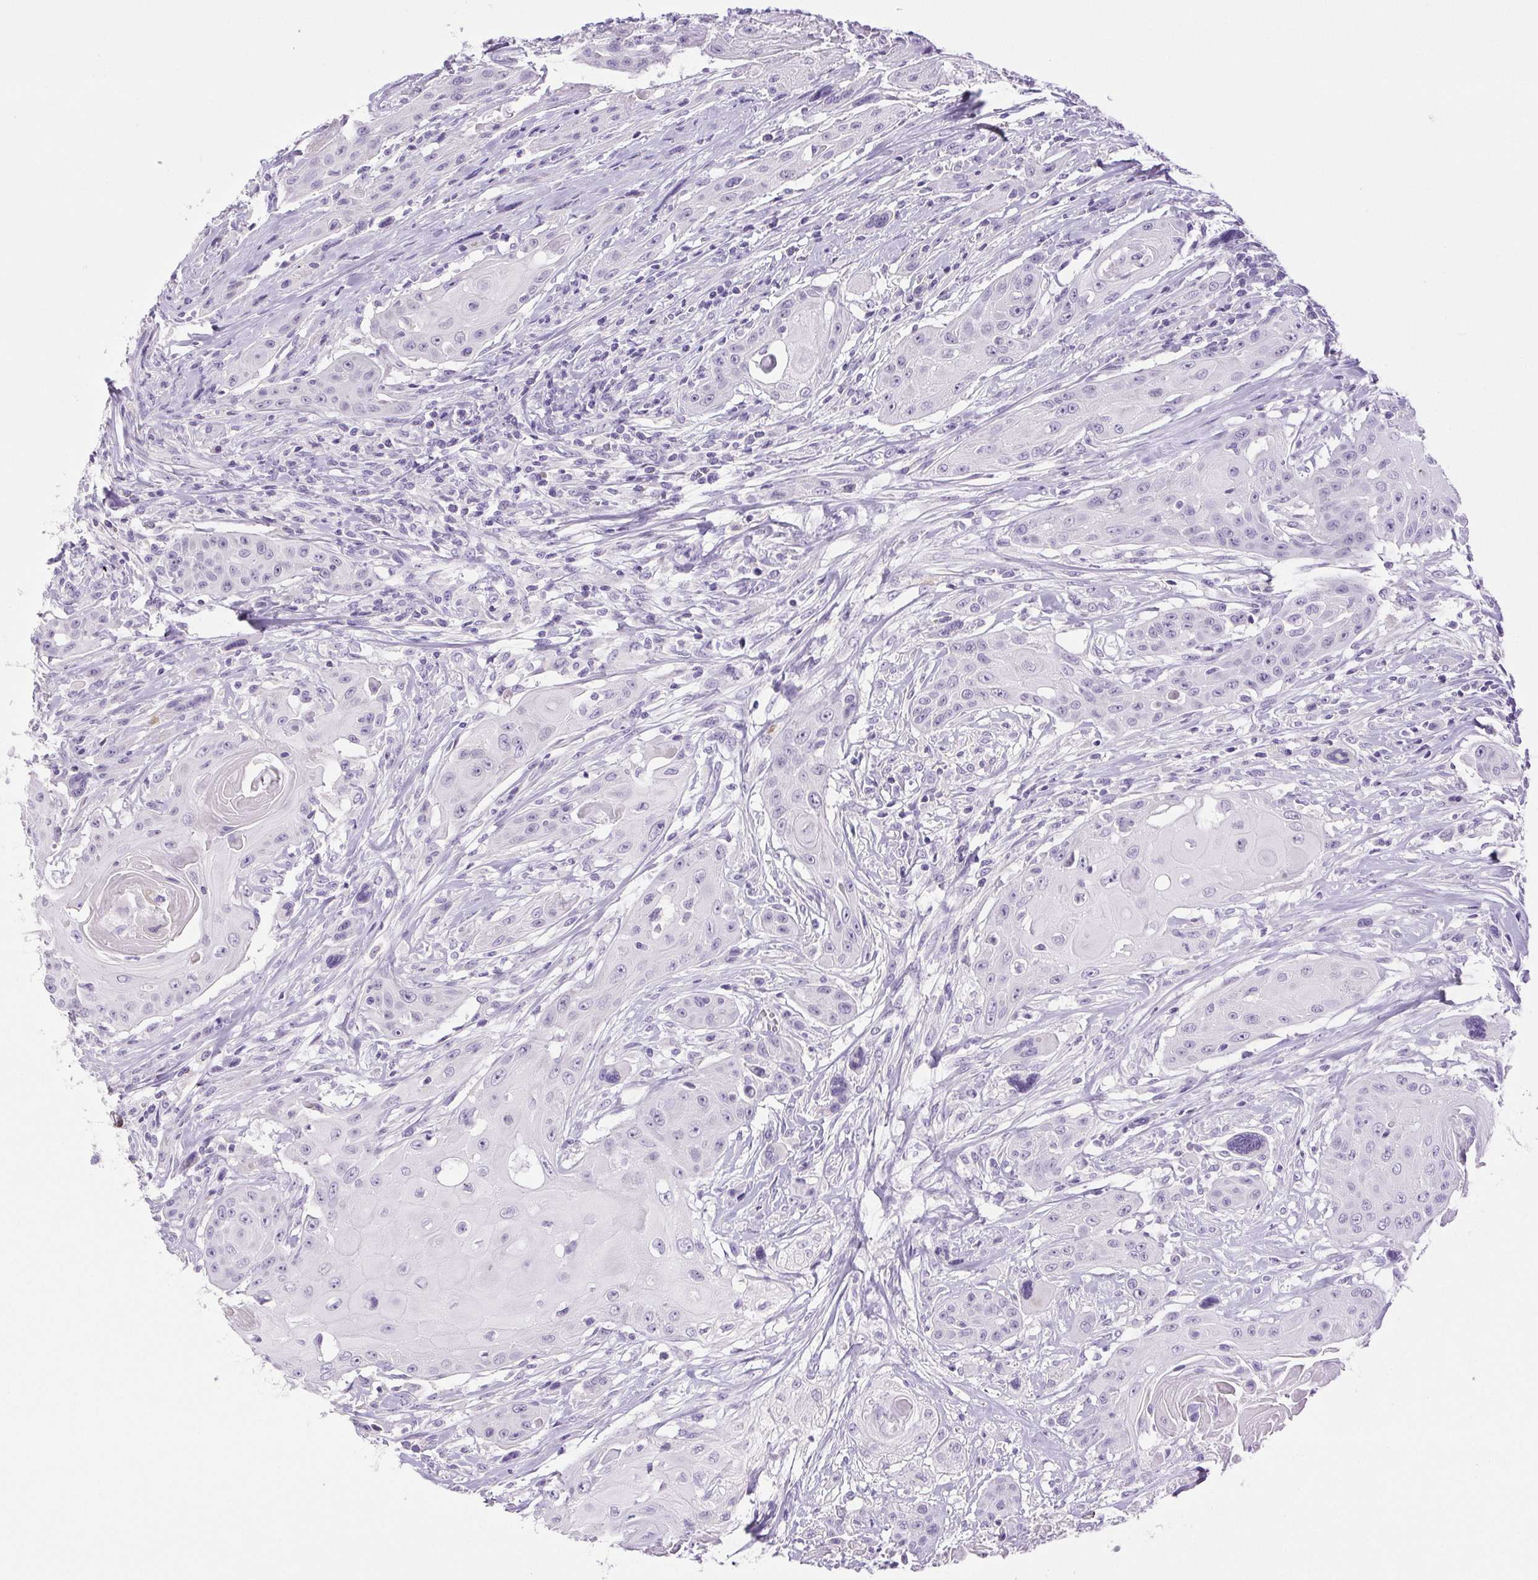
{"staining": {"intensity": "negative", "quantity": "none", "location": "none"}, "tissue": "head and neck cancer", "cell_type": "Tumor cells", "image_type": "cancer", "snomed": [{"axis": "morphology", "description": "Squamous cell carcinoma, NOS"}, {"axis": "topography", "description": "Oral tissue"}, {"axis": "topography", "description": "Head-Neck"}, {"axis": "topography", "description": "Neck, NOS"}], "caption": "This is an immunohistochemistry (IHC) micrograph of head and neck squamous cell carcinoma. There is no staining in tumor cells.", "gene": "PAPPA2", "patient": {"sex": "female", "age": 55}}